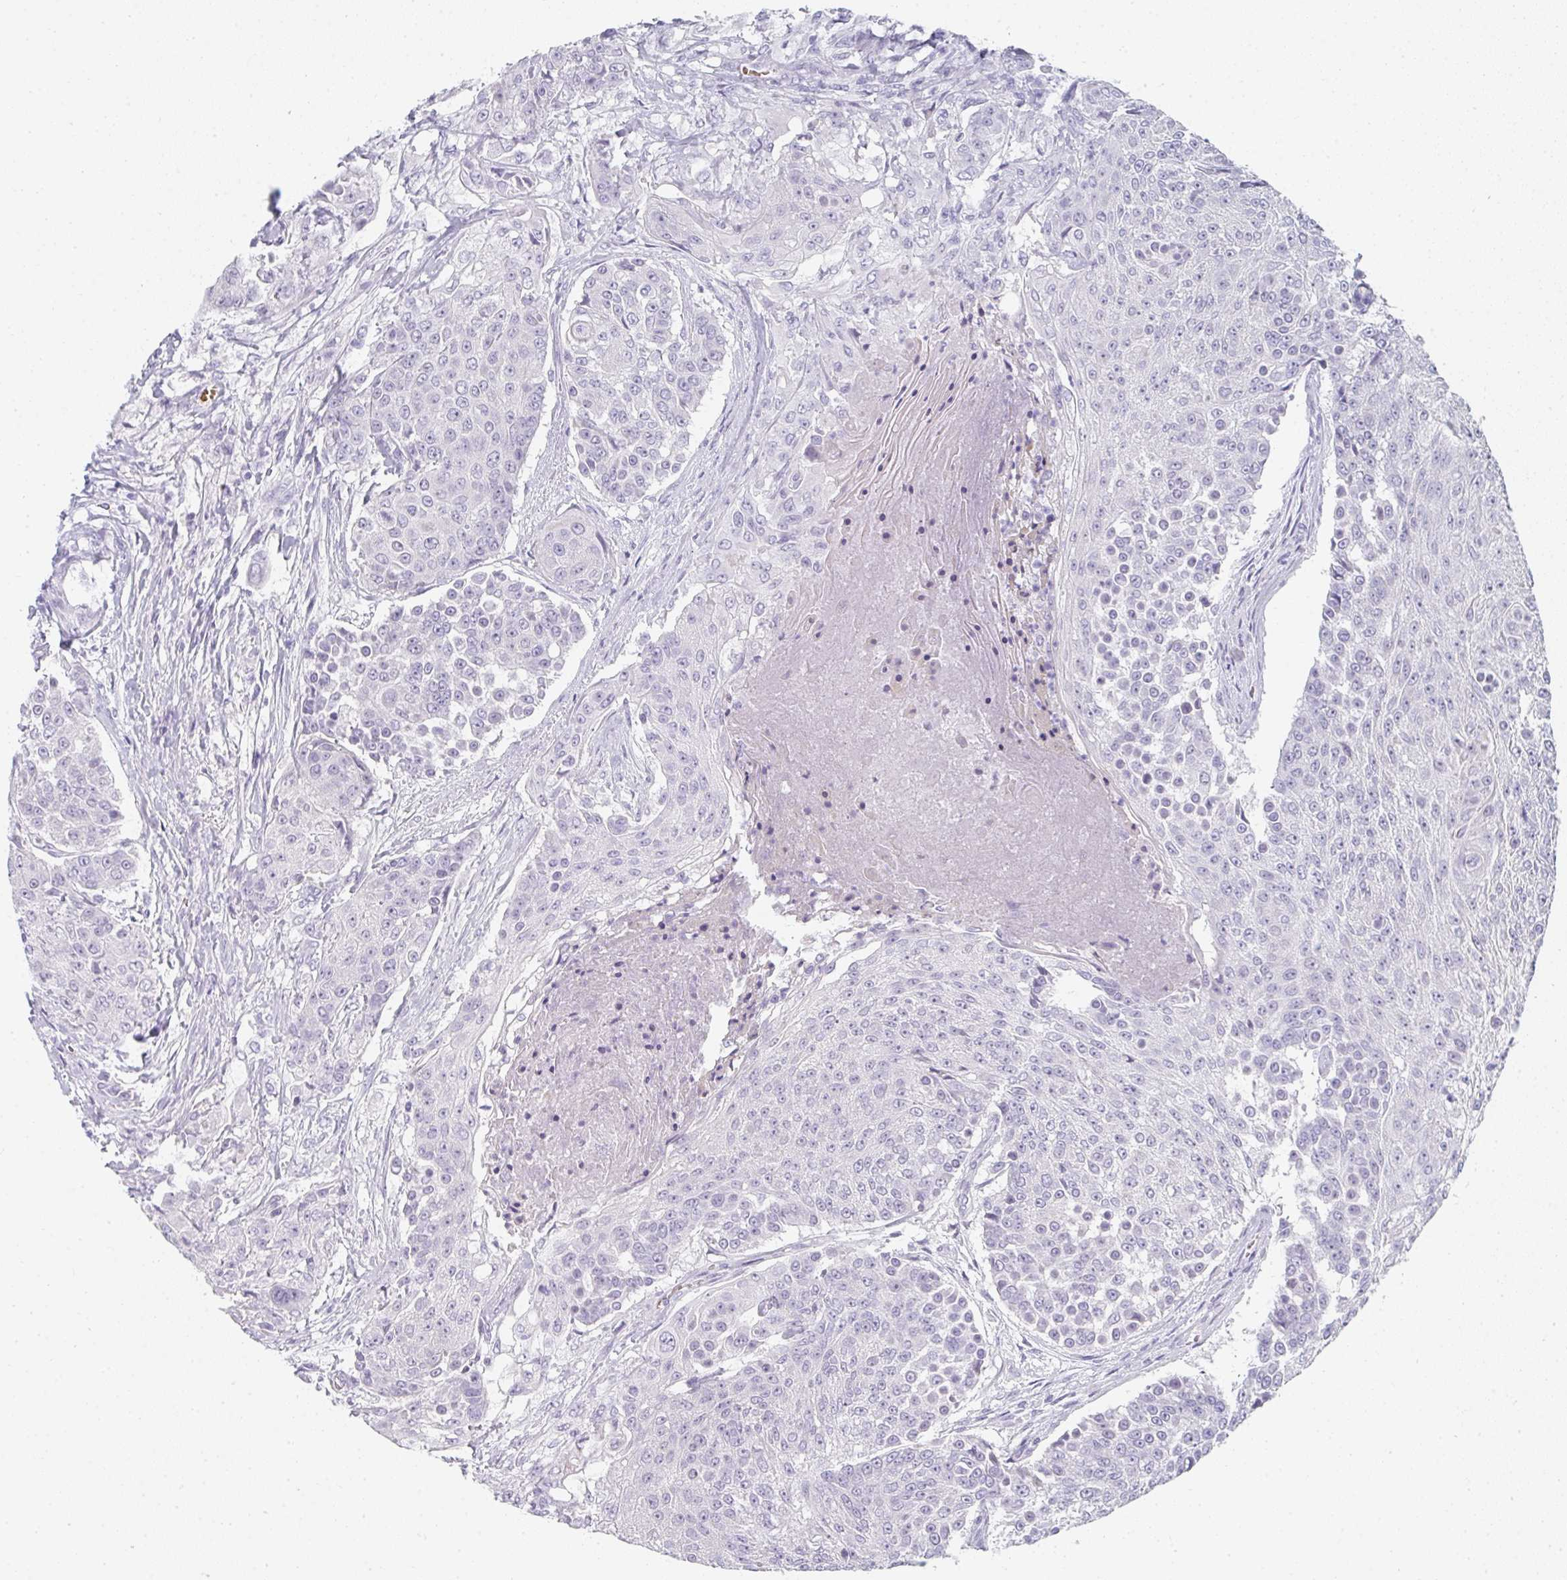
{"staining": {"intensity": "negative", "quantity": "none", "location": "none"}, "tissue": "urothelial cancer", "cell_type": "Tumor cells", "image_type": "cancer", "snomed": [{"axis": "morphology", "description": "Urothelial carcinoma, High grade"}, {"axis": "topography", "description": "Urinary bladder"}], "caption": "Immunohistochemistry of human urothelial carcinoma (high-grade) displays no staining in tumor cells.", "gene": "NEU2", "patient": {"sex": "female", "age": 63}}